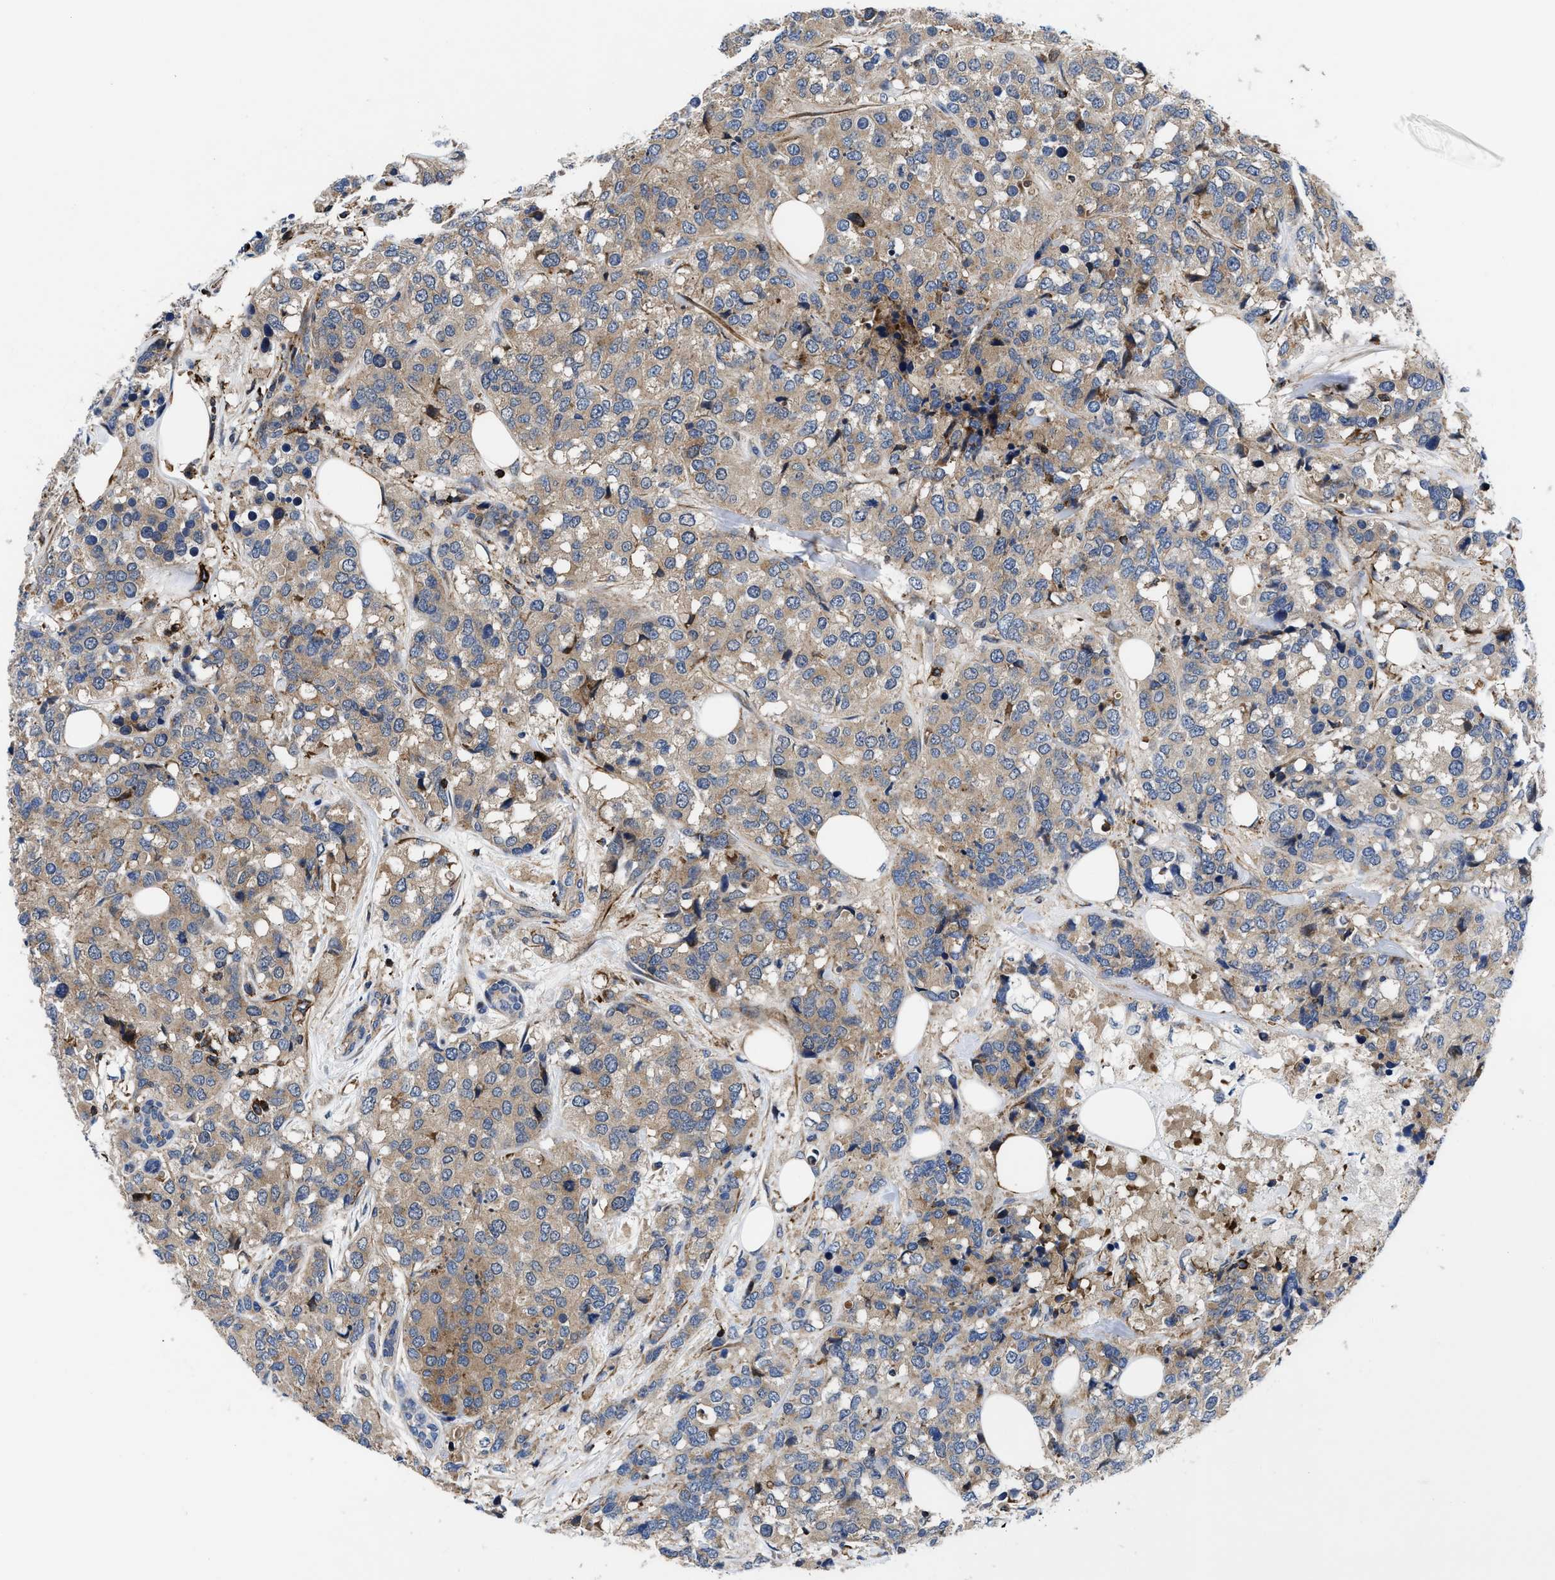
{"staining": {"intensity": "weak", "quantity": ">75%", "location": "cytoplasmic/membranous"}, "tissue": "breast cancer", "cell_type": "Tumor cells", "image_type": "cancer", "snomed": [{"axis": "morphology", "description": "Lobular carcinoma"}, {"axis": "topography", "description": "Breast"}], "caption": "Brown immunohistochemical staining in lobular carcinoma (breast) exhibits weak cytoplasmic/membranous positivity in approximately >75% of tumor cells.", "gene": "SPAST", "patient": {"sex": "female", "age": 59}}